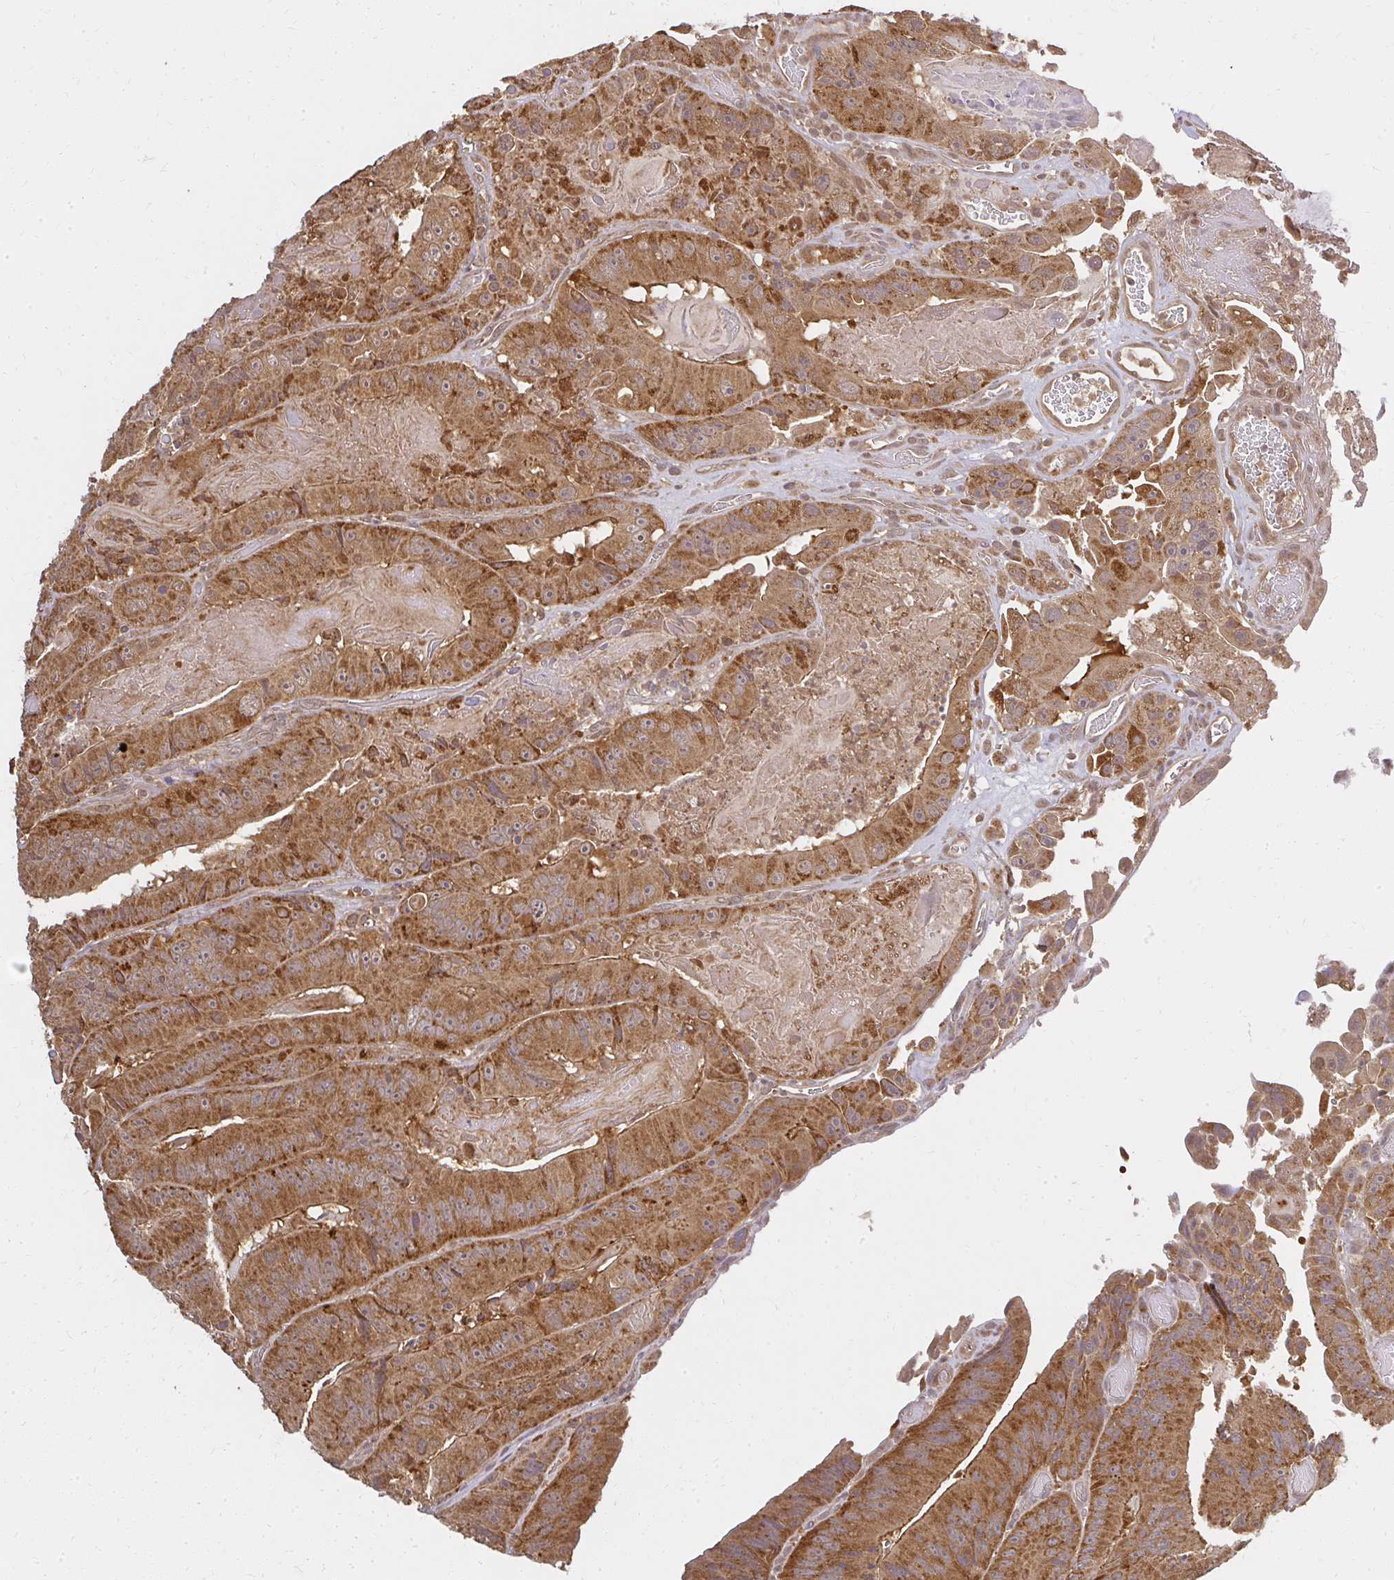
{"staining": {"intensity": "strong", "quantity": ">75%", "location": "cytoplasmic/membranous"}, "tissue": "colorectal cancer", "cell_type": "Tumor cells", "image_type": "cancer", "snomed": [{"axis": "morphology", "description": "Adenocarcinoma, NOS"}, {"axis": "topography", "description": "Colon"}], "caption": "A high amount of strong cytoplasmic/membranous staining is present in approximately >75% of tumor cells in colorectal cancer (adenocarcinoma) tissue. The staining was performed using DAB (3,3'-diaminobenzidine) to visualize the protein expression in brown, while the nuclei were stained in blue with hematoxylin (Magnification: 20x).", "gene": "LARS2", "patient": {"sex": "female", "age": 86}}